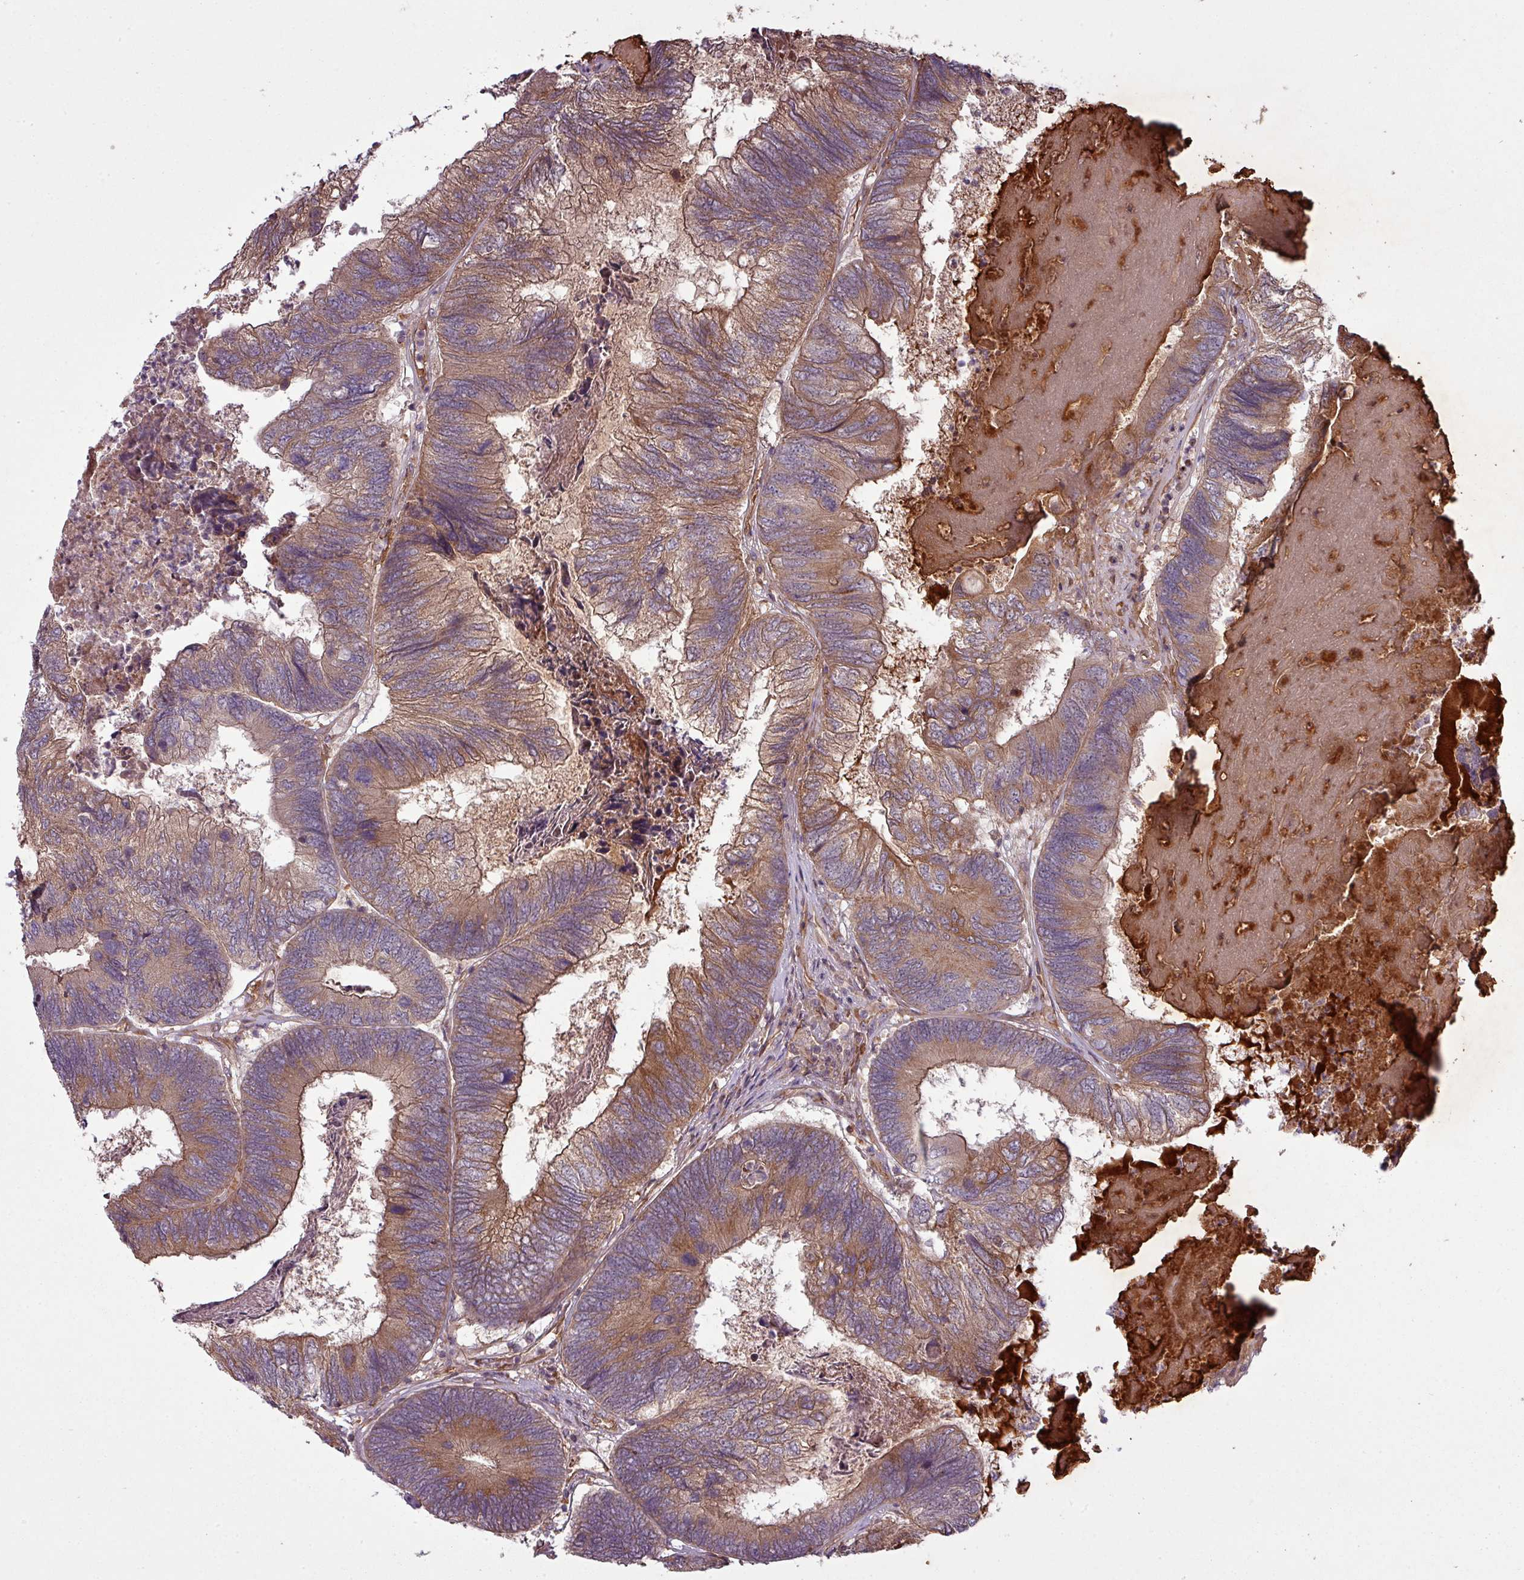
{"staining": {"intensity": "moderate", "quantity": ">75%", "location": "cytoplasmic/membranous"}, "tissue": "colorectal cancer", "cell_type": "Tumor cells", "image_type": "cancer", "snomed": [{"axis": "morphology", "description": "Adenocarcinoma, NOS"}, {"axis": "topography", "description": "Colon"}], "caption": "A high-resolution micrograph shows immunohistochemistry (IHC) staining of colorectal cancer, which displays moderate cytoplasmic/membranous staining in about >75% of tumor cells.", "gene": "SNRNP25", "patient": {"sex": "female", "age": 67}}